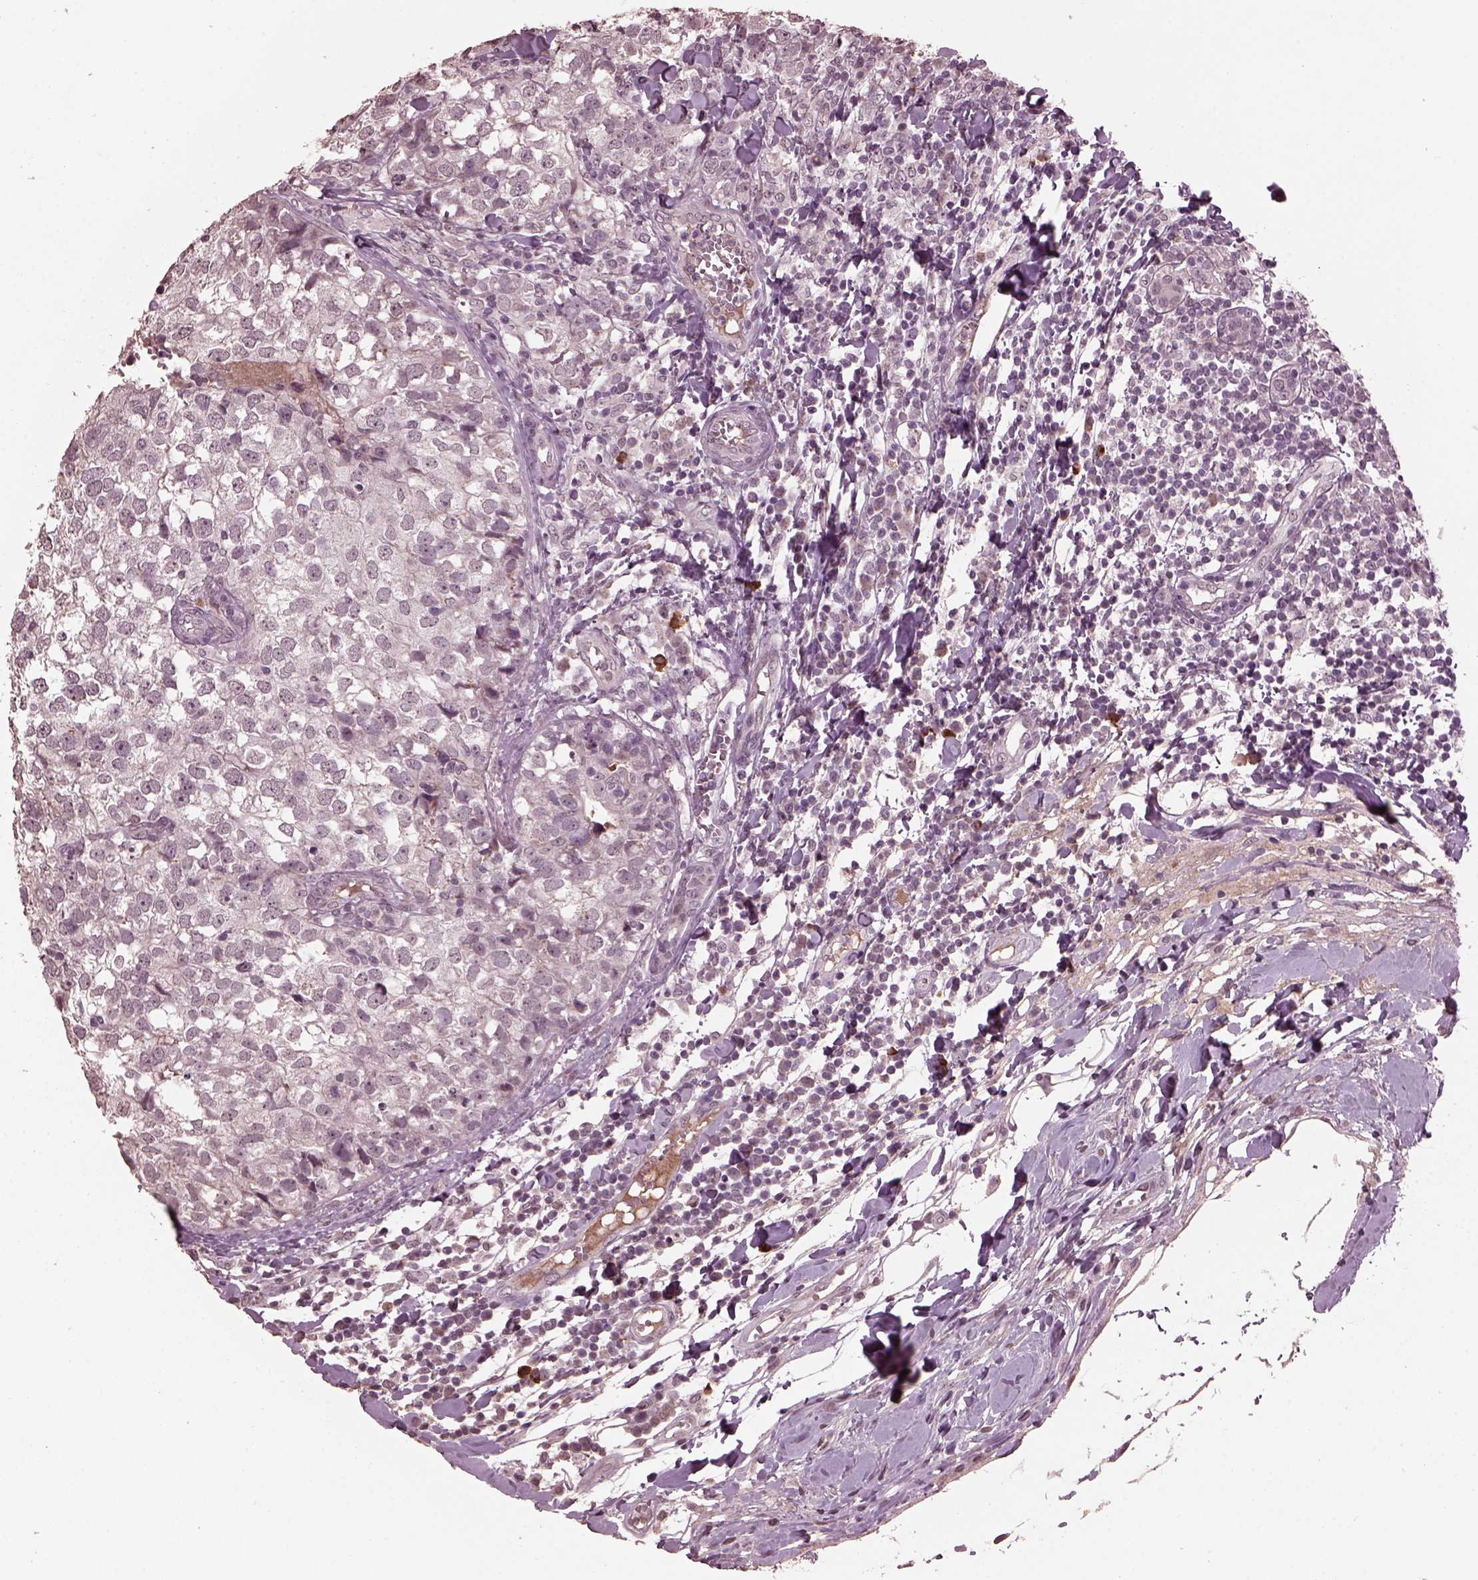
{"staining": {"intensity": "negative", "quantity": "none", "location": "none"}, "tissue": "breast cancer", "cell_type": "Tumor cells", "image_type": "cancer", "snomed": [{"axis": "morphology", "description": "Duct carcinoma"}, {"axis": "topography", "description": "Breast"}], "caption": "Tumor cells show no significant protein positivity in breast intraductal carcinoma.", "gene": "IL18RAP", "patient": {"sex": "female", "age": 30}}